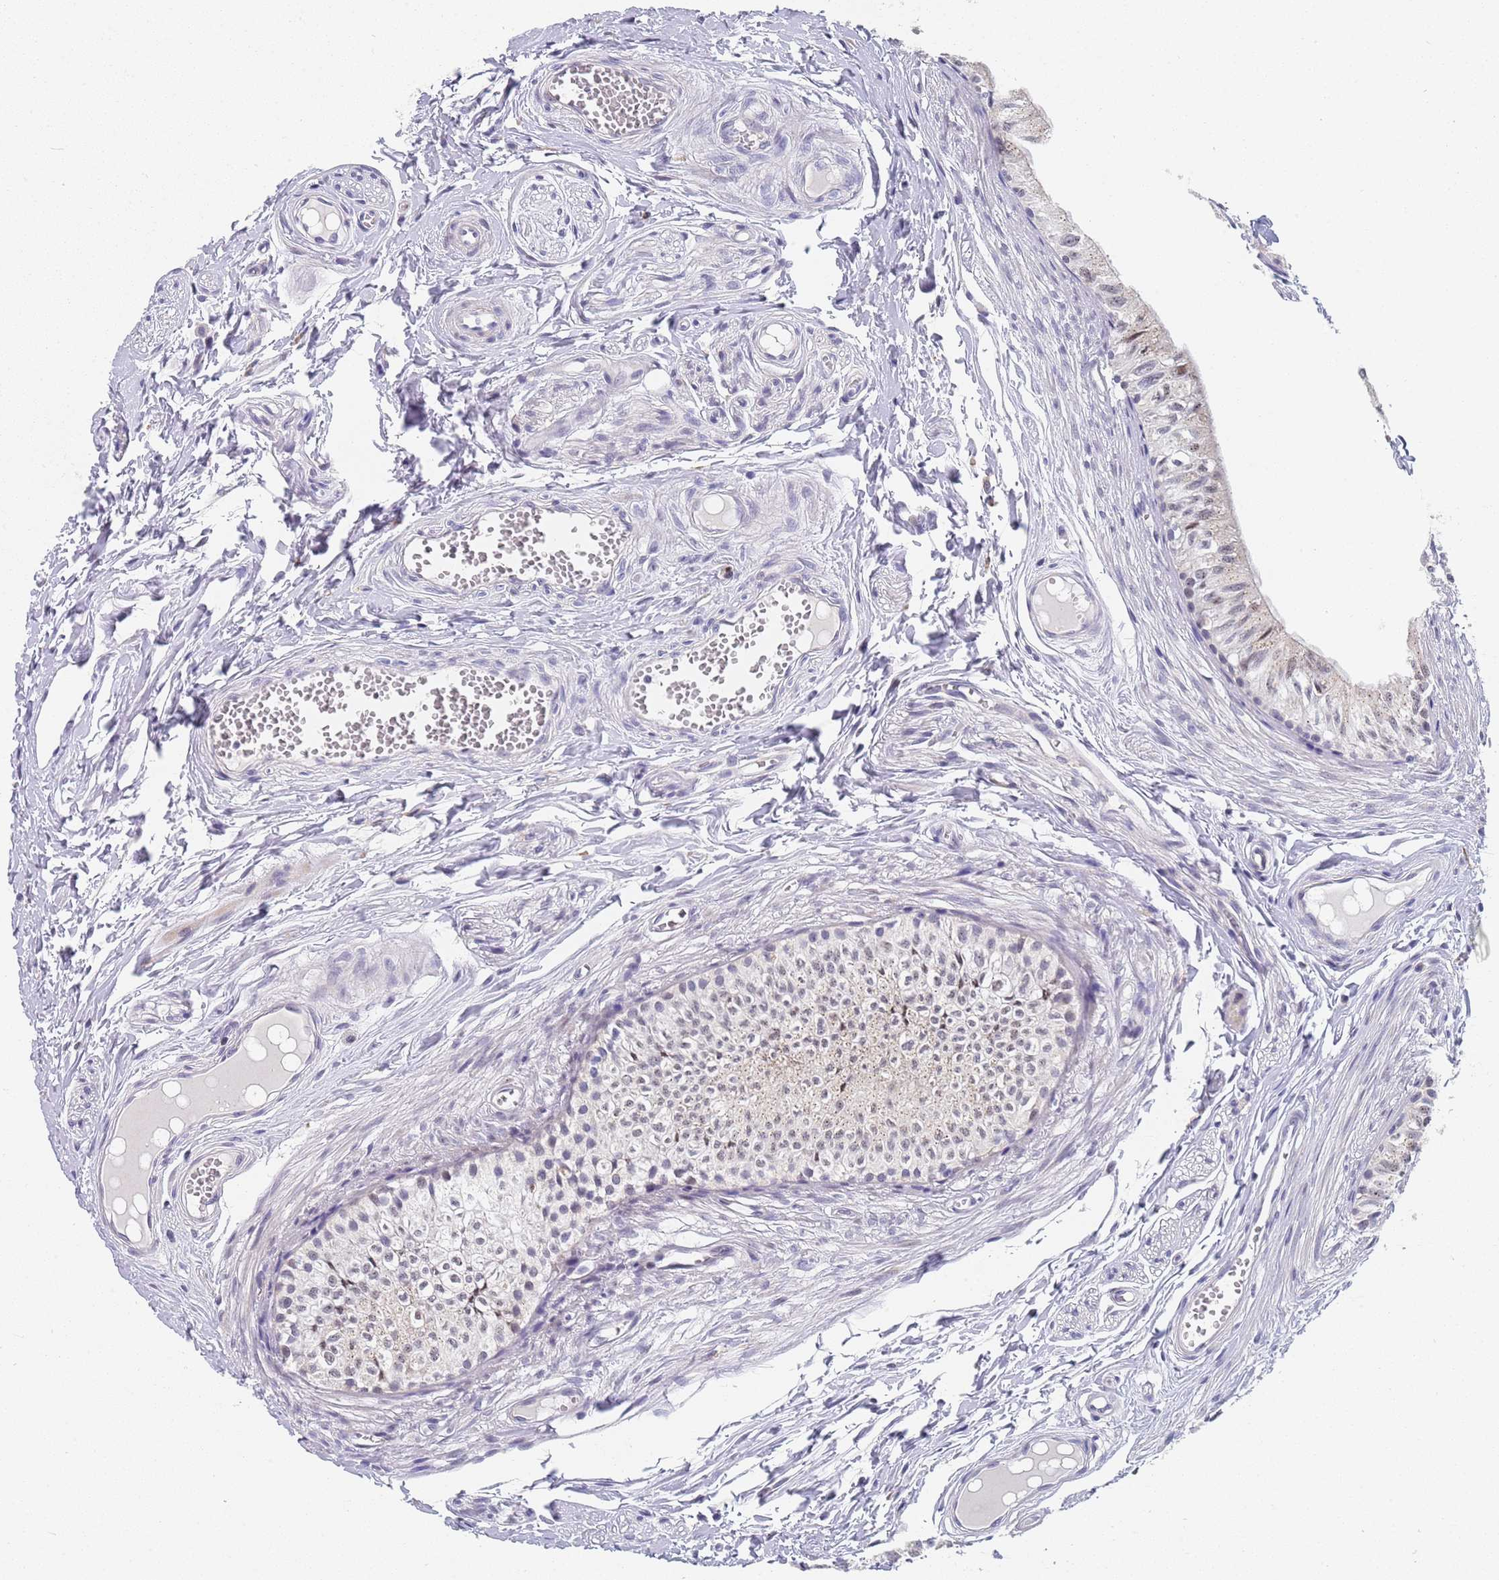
{"staining": {"intensity": "weak", "quantity": "<25%", "location": "cytoplasmic/membranous"}, "tissue": "epididymis", "cell_type": "Glandular cells", "image_type": "normal", "snomed": [{"axis": "morphology", "description": "Normal tissue, NOS"}, {"axis": "topography", "description": "Epididymis"}], "caption": "Immunohistochemical staining of unremarkable epididymis displays no significant staining in glandular cells. The staining is performed using DAB (3,3'-diaminobenzidine) brown chromogen with nuclei counter-stained in using hematoxylin.", "gene": "PLCL2", "patient": {"sex": "male", "age": 37}}